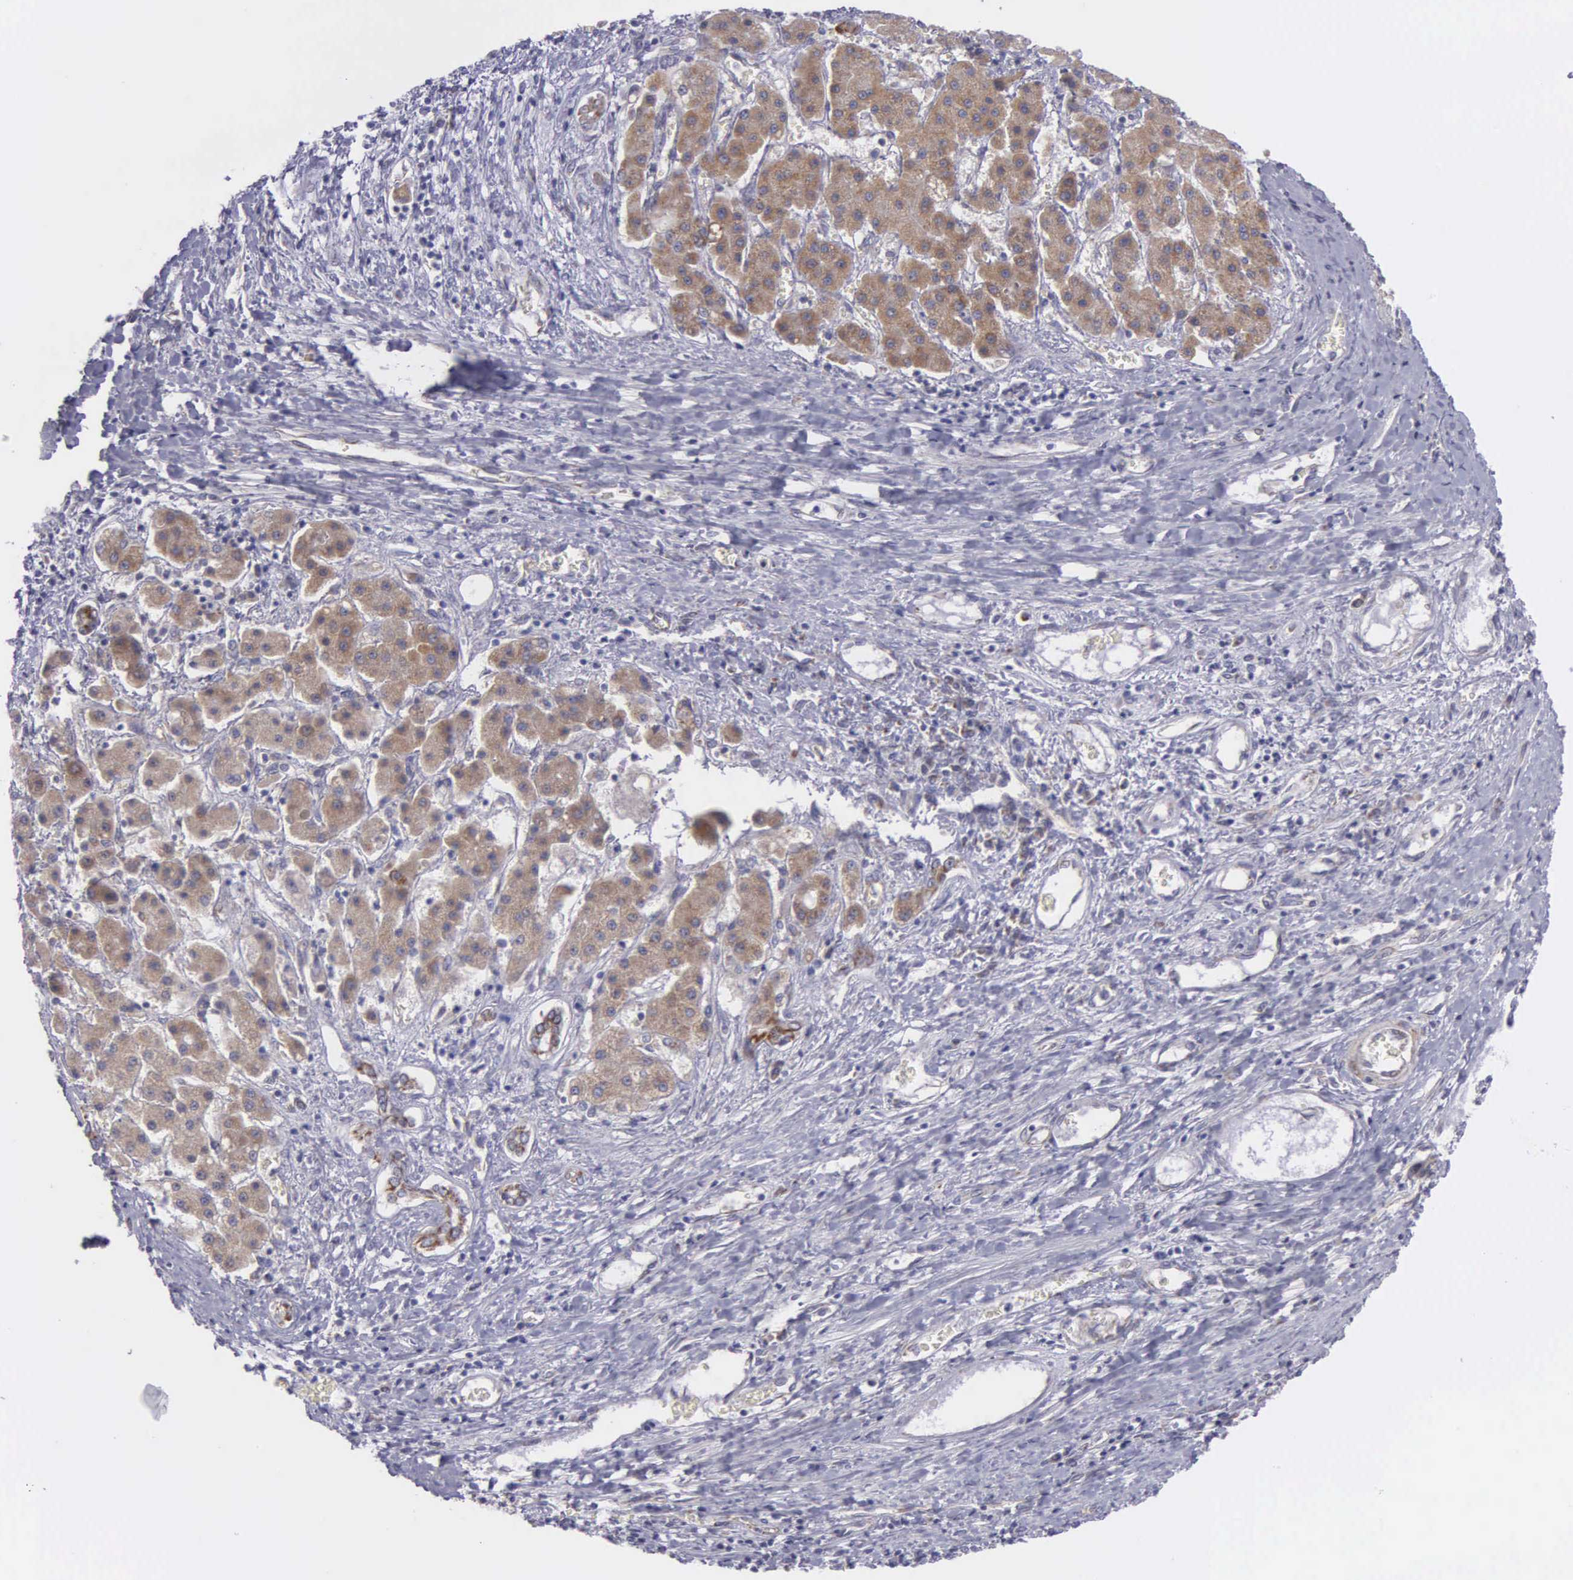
{"staining": {"intensity": "moderate", "quantity": ">75%", "location": "cytoplasmic/membranous"}, "tissue": "liver cancer", "cell_type": "Tumor cells", "image_type": "cancer", "snomed": [{"axis": "morphology", "description": "Carcinoma, Hepatocellular, NOS"}, {"axis": "topography", "description": "Liver"}], "caption": "Hepatocellular carcinoma (liver) was stained to show a protein in brown. There is medium levels of moderate cytoplasmic/membranous positivity in approximately >75% of tumor cells.", "gene": "SYNJ2BP", "patient": {"sex": "male", "age": 24}}